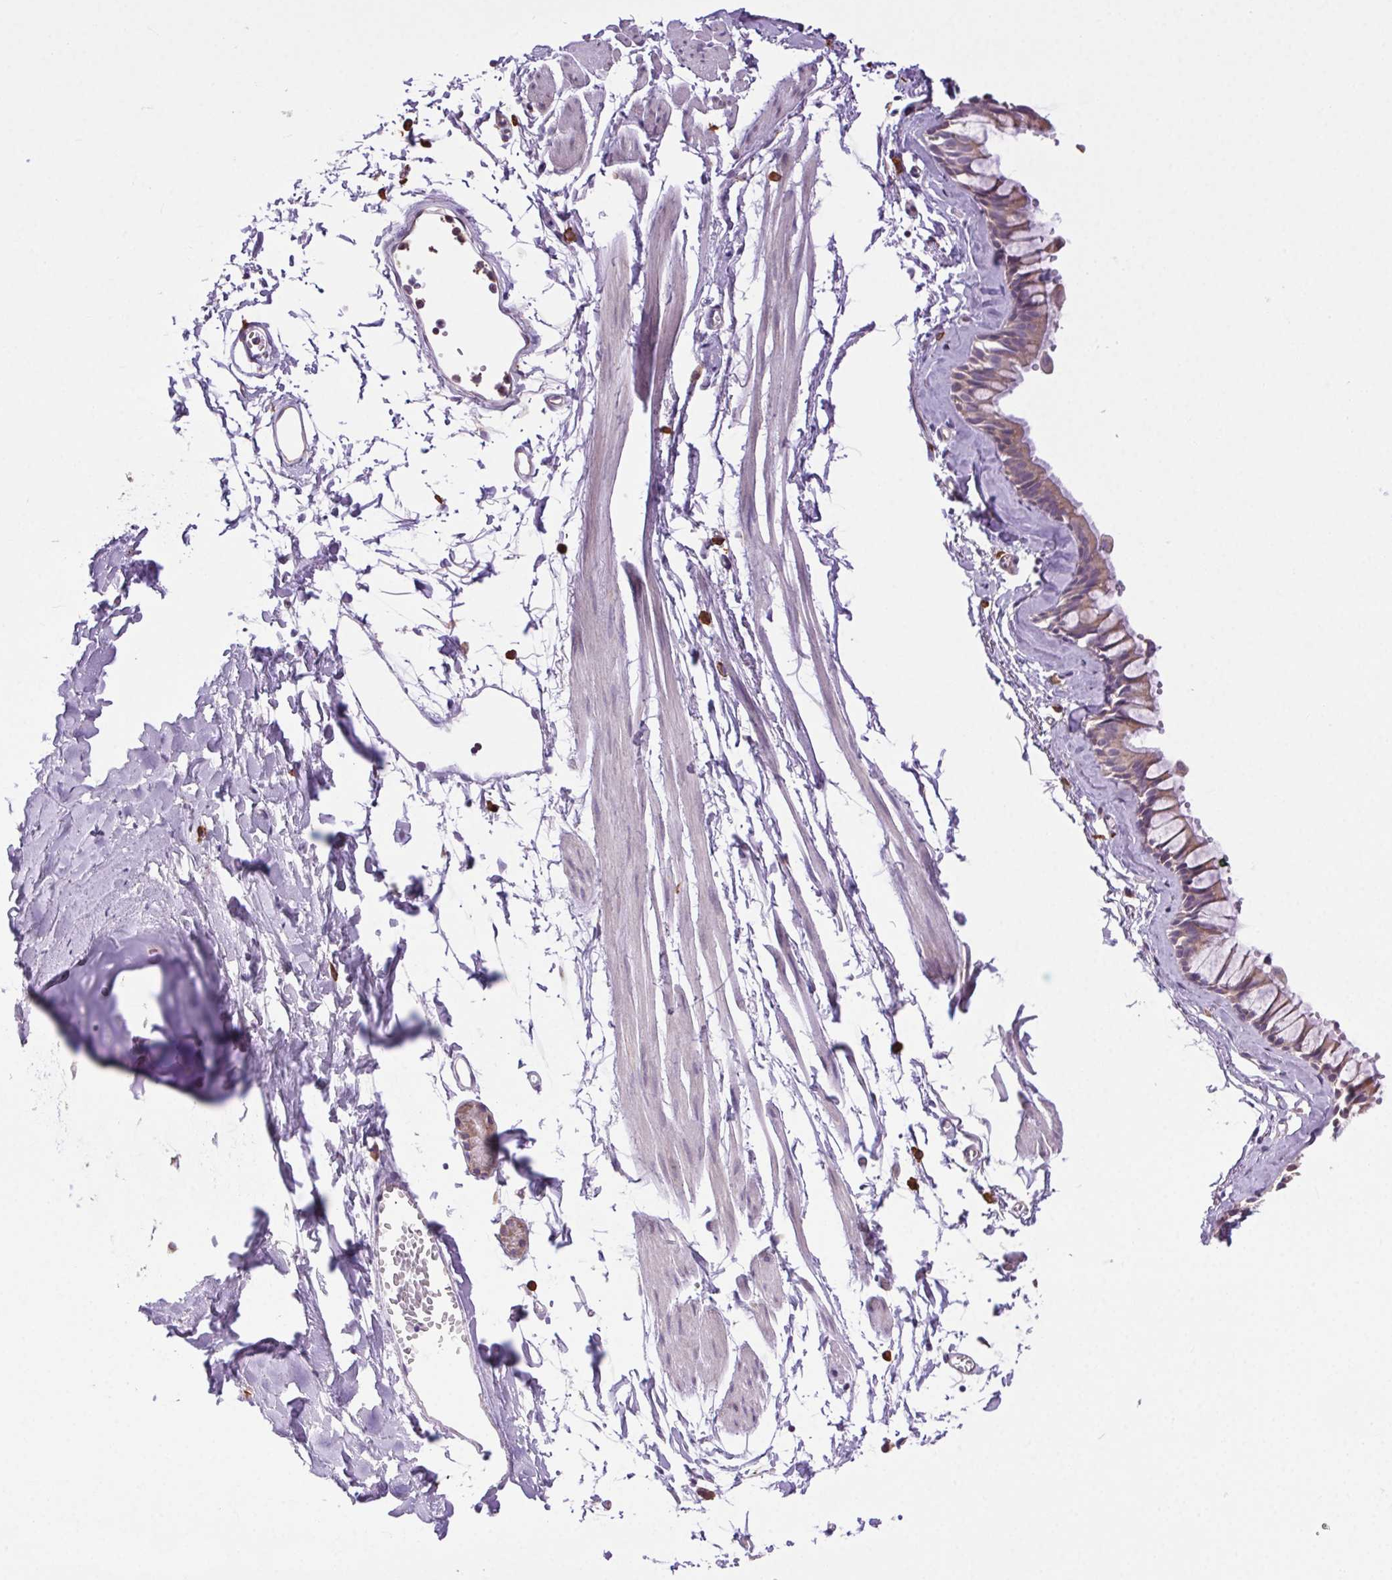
{"staining": {"intensity": "weak", "quantity": "25%-75%", "location": "cytoplasmic/membranous"}, "tissue": "bronchus", "cell_type": "Respiratory epithelial cells", "image_type": "normal", "snomed": [{"axis": "morphology", "description": "Normal tissue, NOS"}, {"axis": "topography", "description": "Cartilage tissue"}, {"axis": "topography", "description": "Bronchus"}], "caption": "Bronchus stained for a protein (brown) reveals weak cytoplasmic/membranous positive staining in about 25%-75% of respiratory epithelial cells.", "gene": "SNX31", "patient": {"sex": "female", "age": 59}}